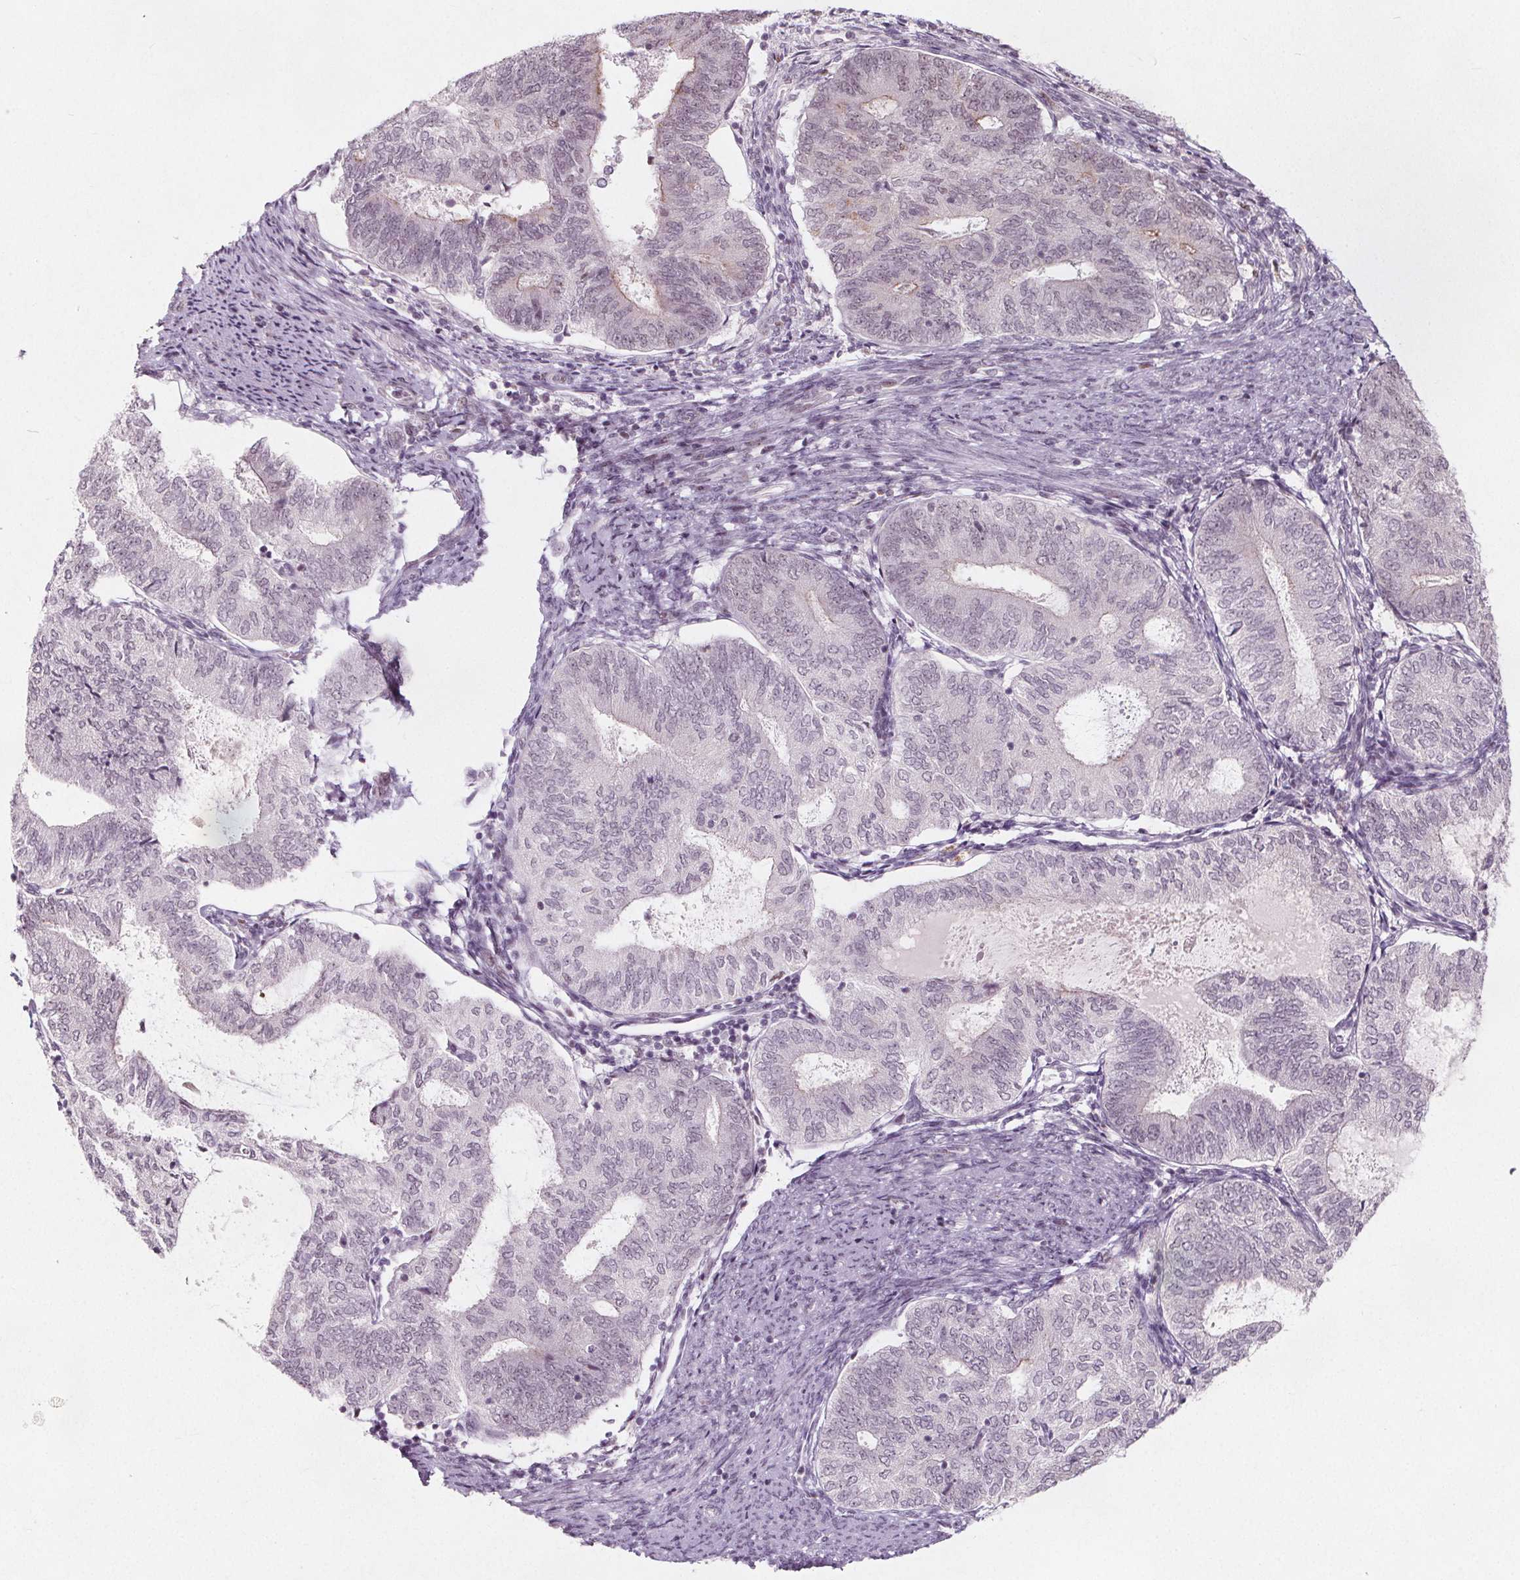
{"staining": {"intensity": "moderate", "quantity": "<25%", "location": "cytoplasmic/membranous"}, "tissue": "endometrial cancer", "cell_type": "Tumor cells", "image_type": "cancer", "snomed": [{"axis": "morphology", "description": "Adenocarcinoma, NOS"}, {"axis": "topography", "description": "Endometrium"}], "caption": "Immunohistochemistry (DAB) staining of endometrial cancer displays moderate cytoplasmic/membranous protein staining in about <25% of tumor cells.", "gene": "TAF6L", "patient": {"sex": "female", "age": 65}}